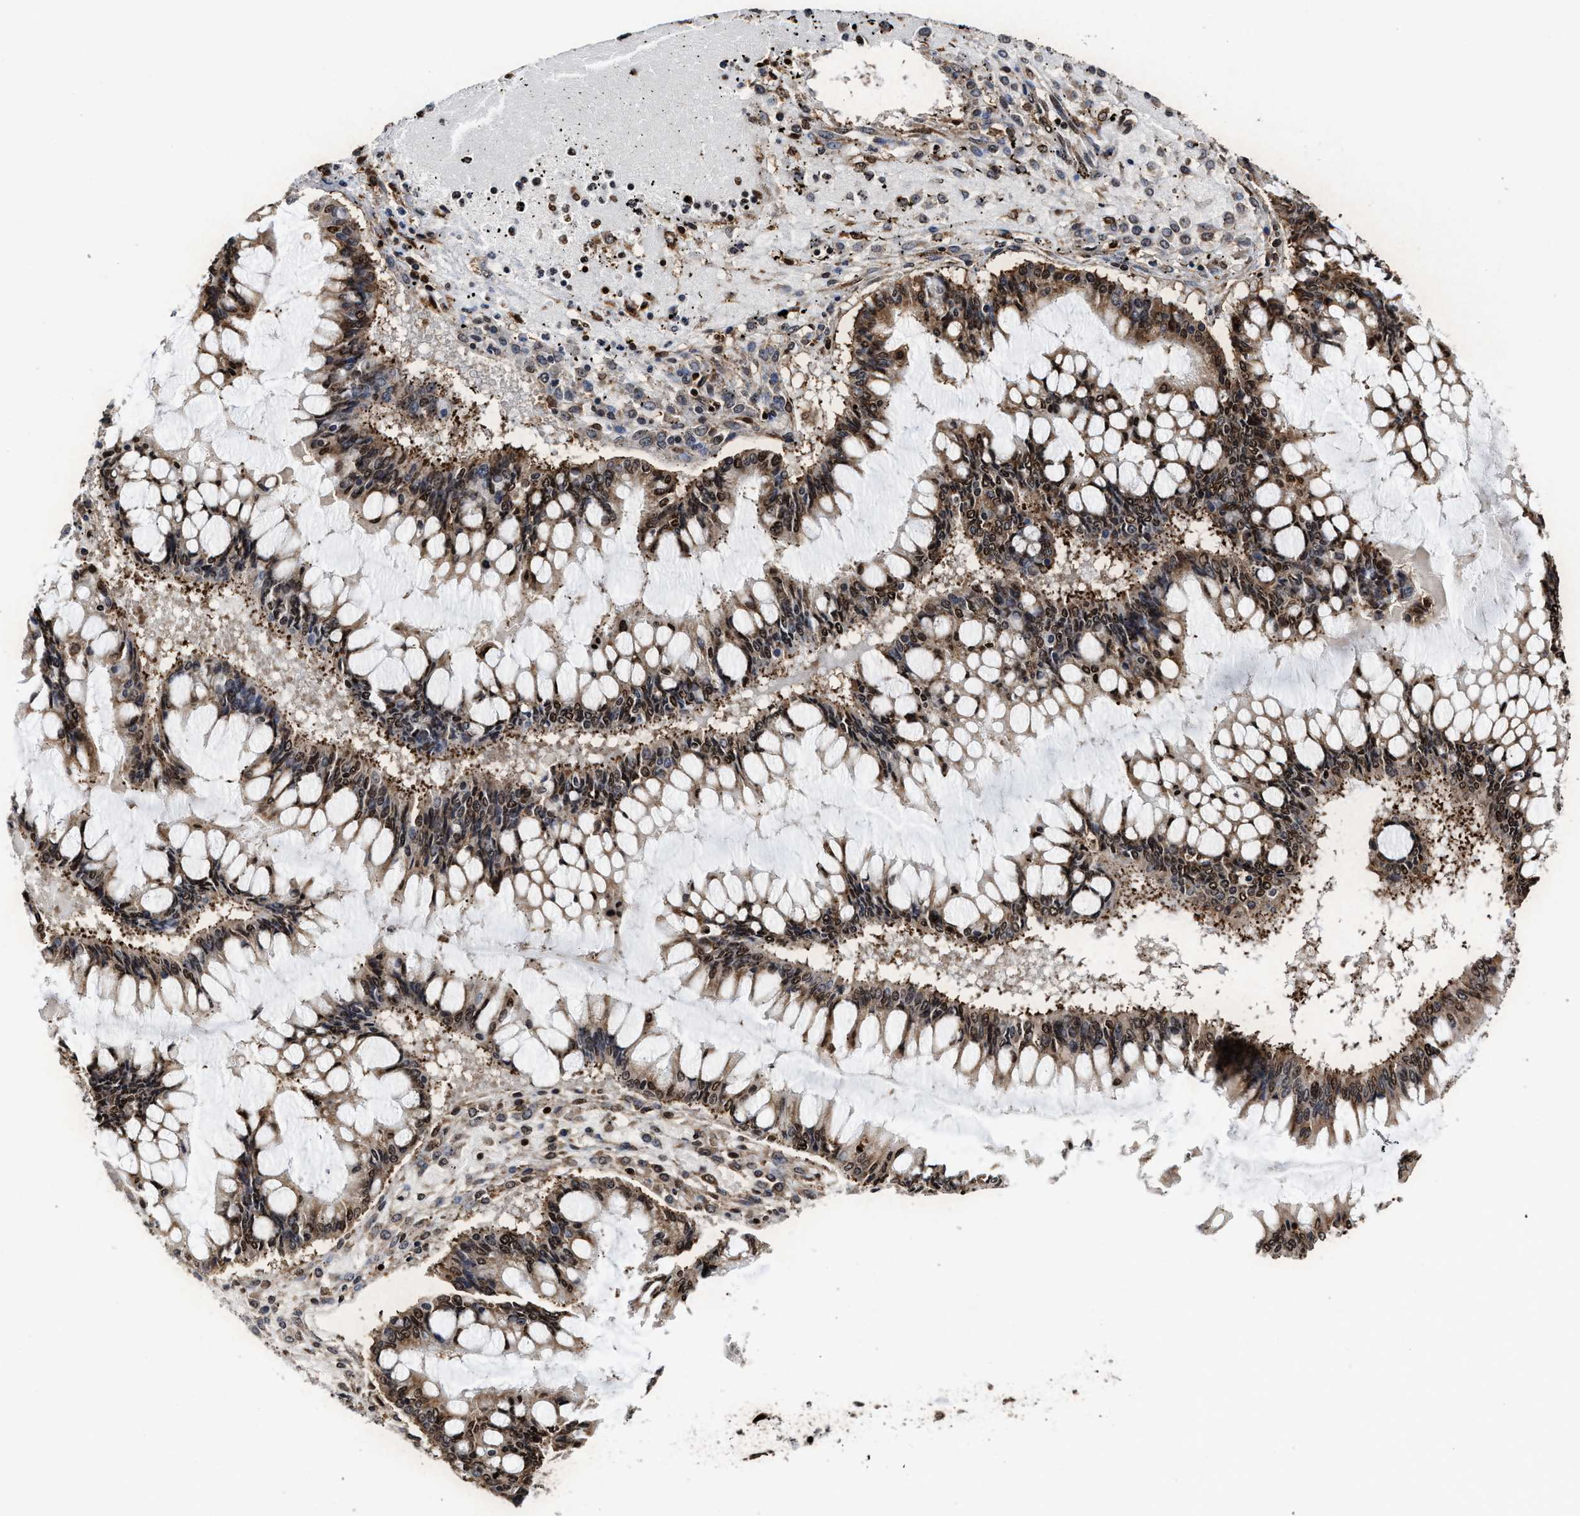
{"staining": {"intensity": "moderate", "quantity": ">75%", "location": "cytoplasmic/membranous,nuclear"}, "tissue": "ovarian cancer", "cell_type": "Tumor cells", "image_type": "cancer", "snomed": [{"axis": "morphology", "description": "Cystadenocarcinoma, mucinous, NOS"}, {"axis": "topography", "description": "Ovary"}], "caption": "Mucinous cystadenocarcinoma (ovarian) was stained to show a protein in brown. There is medium levels of moderate cytoplasmic/membranous and nuclear staining in approximately >75% of tumor cells.", "gene": "ALYREF", "patient": {"sex": "female", "age": 73}}